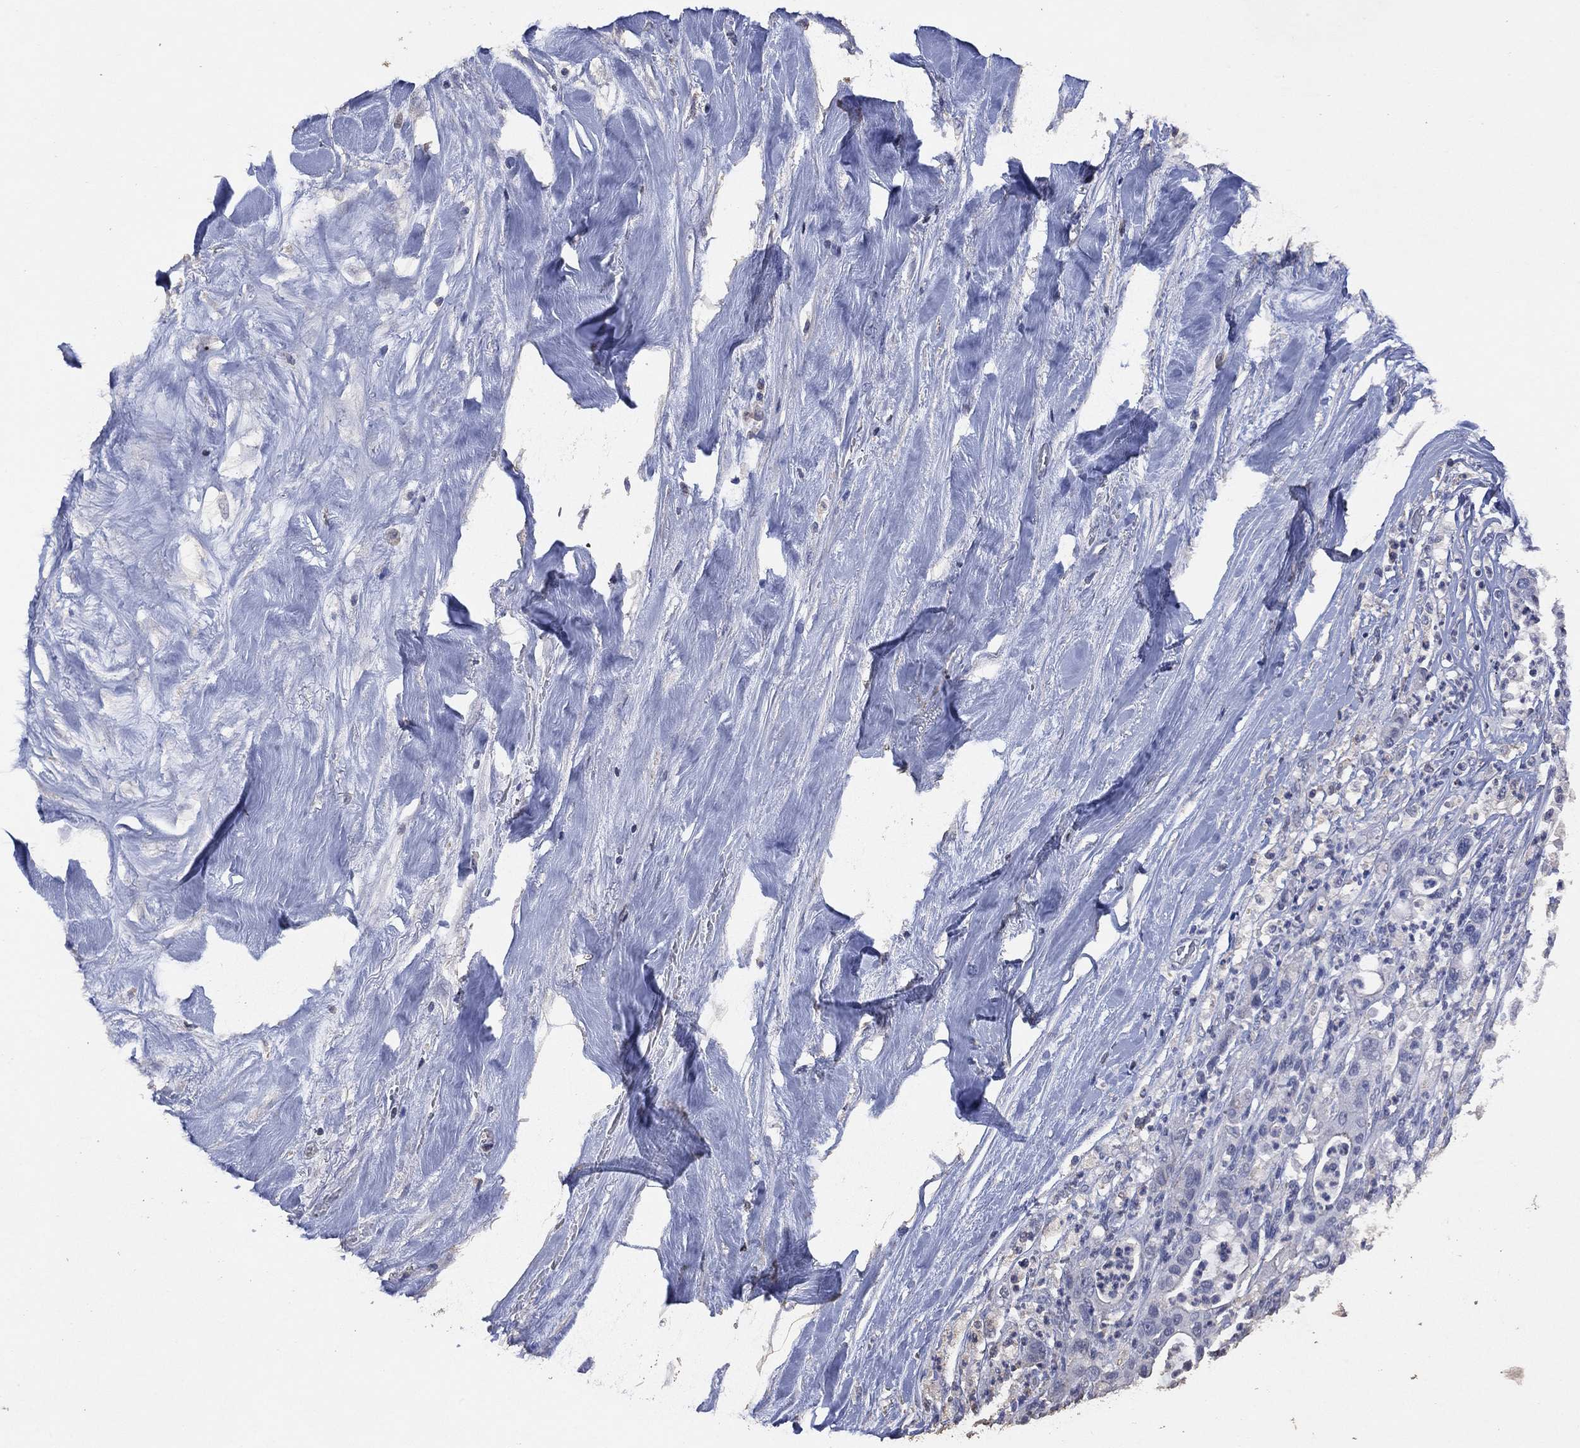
{"staining": {"intensity": "negative", "quantity": "none", "location": "none"}, "tissue": "liver cancer", "cell_type": "Tumor cells", "image_type": "cancer", "snomed": [{"axis": "morphology", "description": "Cholangiocarcinoma"}, {"axis": "topography", "description": "Liver"}], "caption": "Cholangiocarcinoma (liver) was stained to show a protein in brown. There is no significant positivity in tumor cells. The staining was performed using DAB to visualize the protein expression in brown, while the nuclei were stained in blue with hematoxylin (Magnification: 20x).", "gene": "ADPRHL1", "patient": {"sex": "female", "age": 54}}